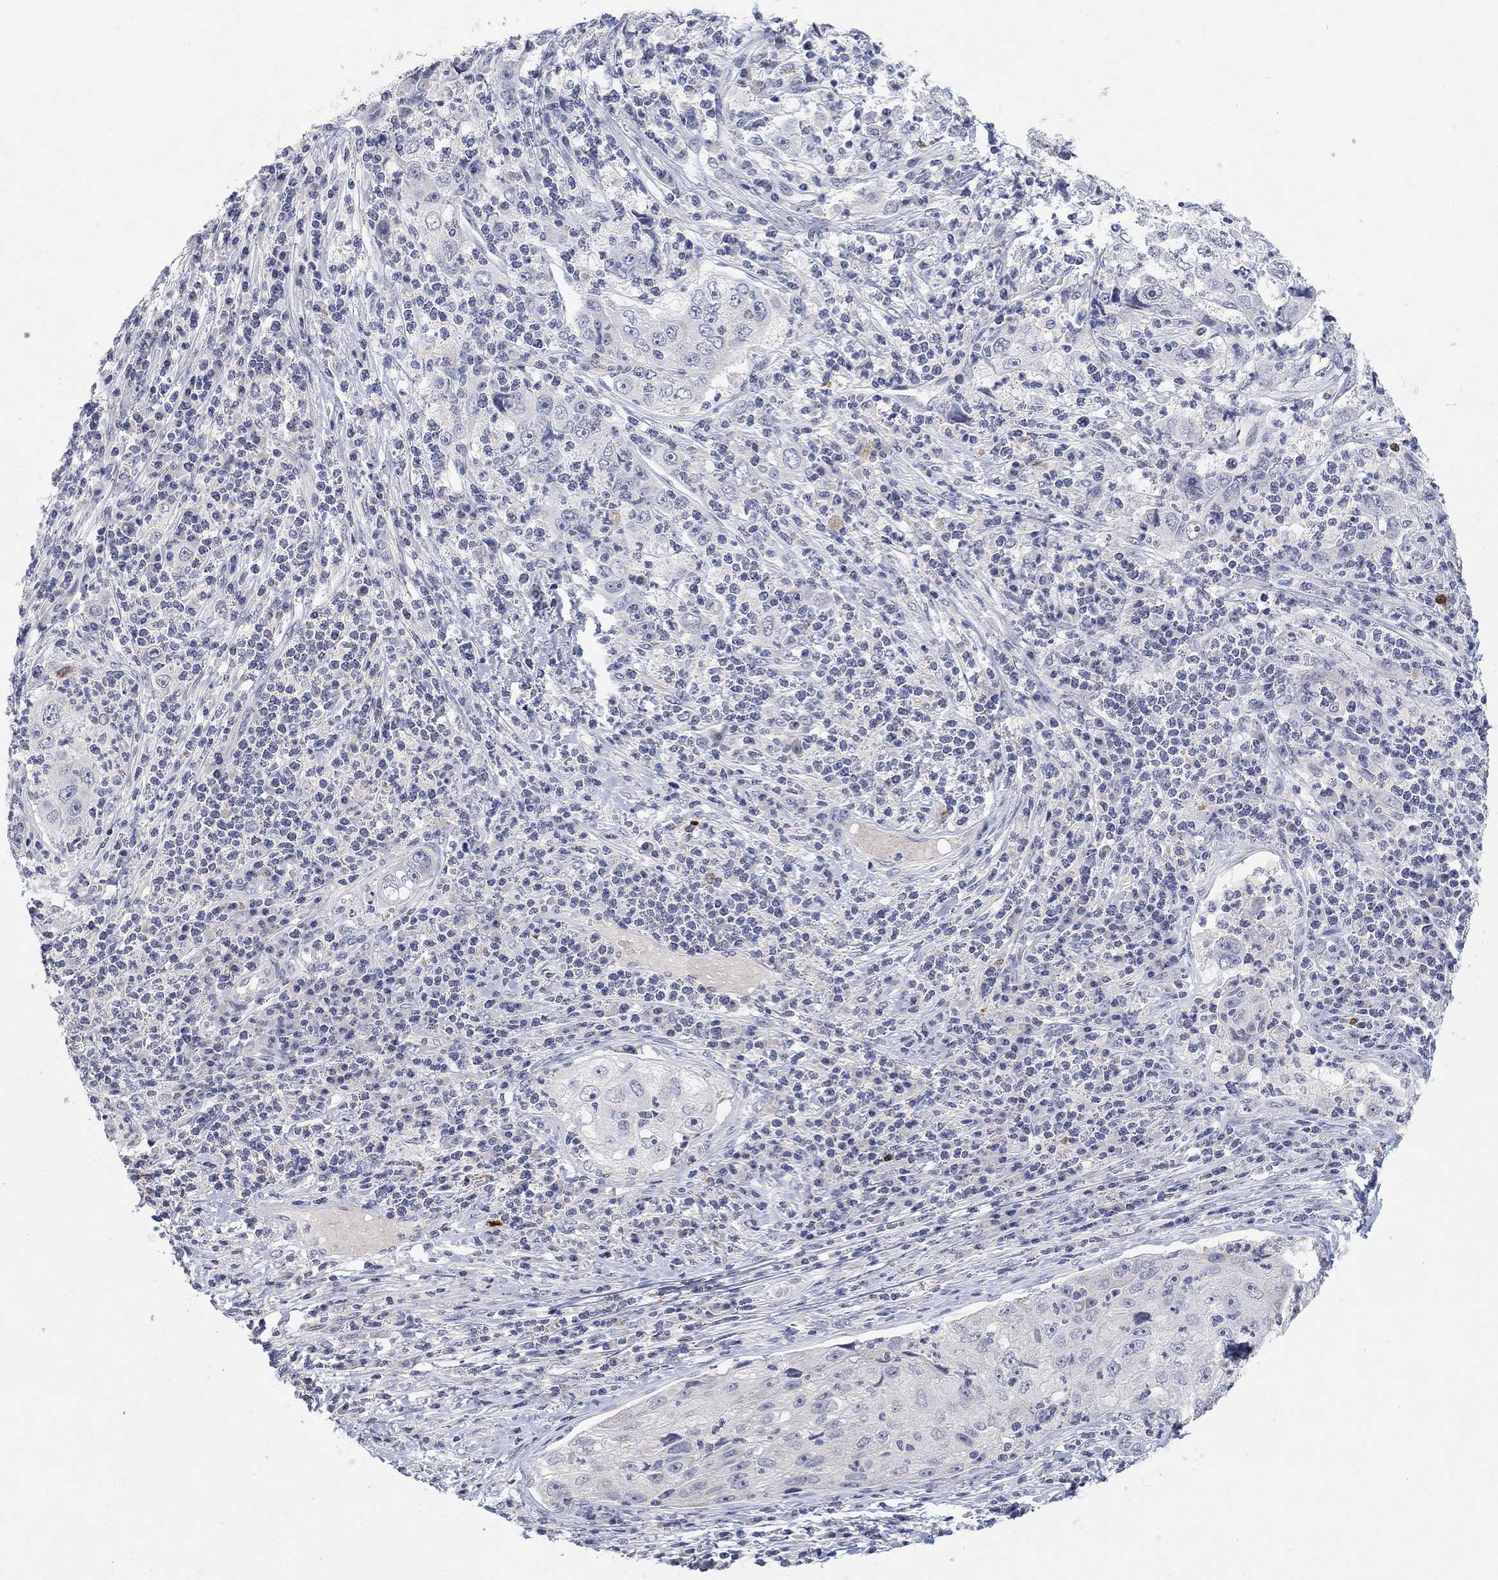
{"staining": {"intensity": "negative", "quantity": "none", "location": "none"}, "tissue": "cervical cancer", "cell_type": "Tumor cells", "image_type": "cancer", "snomed": [{"axis": "morphology", "description": "Squamous cell carcinoma, NOS"}, {"axis": "topography", "description": "Cervix"}], "caption": "Tumor cells show no significant protein staining in cervical cancer. (DAB (3,3'-diaminobenzidine) immunohistochemistry visualized using brightfield microscopy, high magnification).", "gene": "VAT1L", "patient": {"sex": "female", "age": 36}}